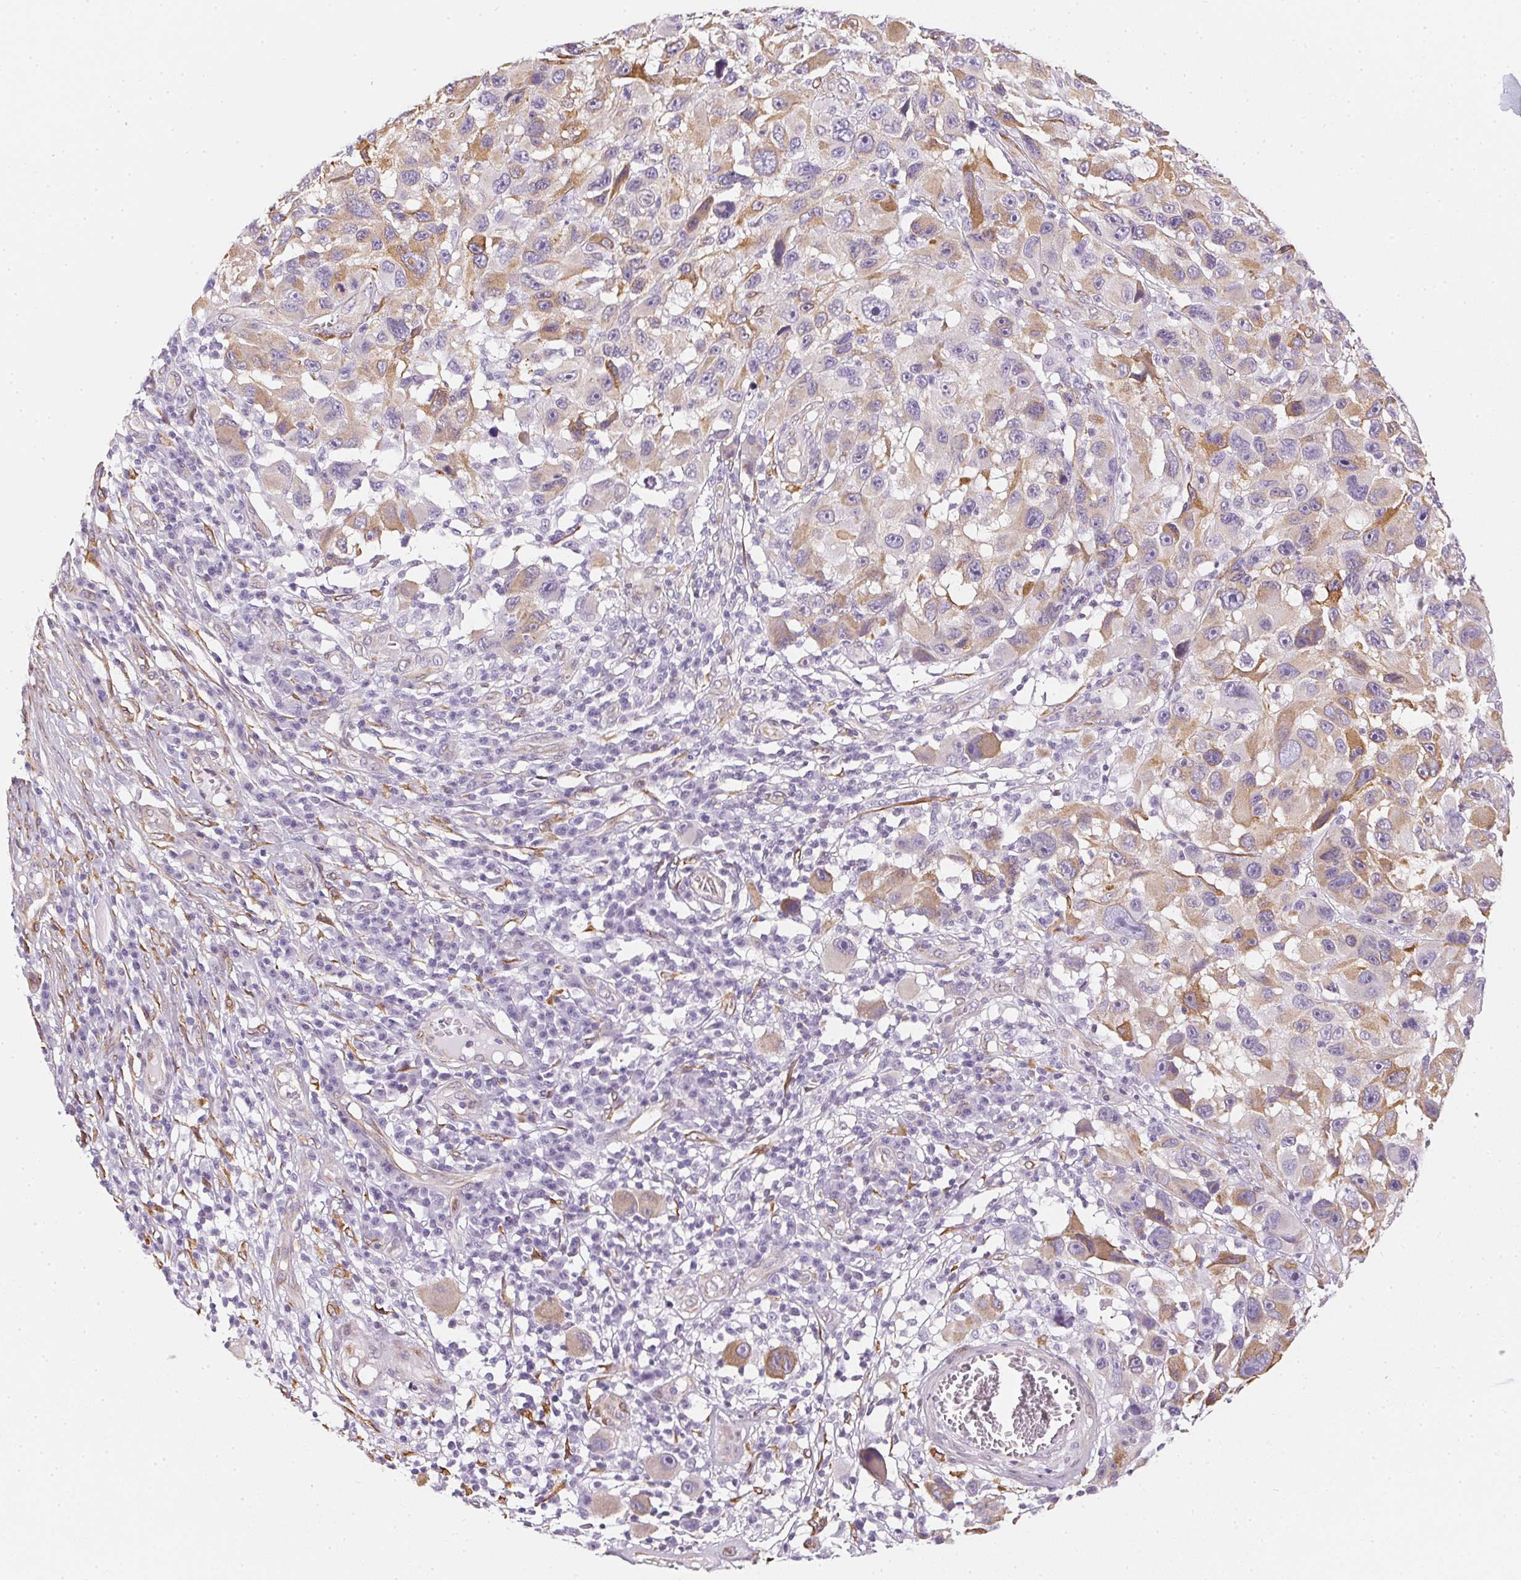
{"staining": {"intensity": "moderate", "quantity": "25%-75%", "location": "cytoplasmic/membranous"}, "tissue": "melanoma", "cell_type": "Tumor cells", "image_type": "cancer", "snomed": [{"axis": "morphology", "description": "Malignant melanoma, NOS"}, {"axis": "topography", "description": "Skin"}], "caption": "This is an image of IHC staining of malignant melanoma, which shows moderate positivity in the cytoplasmic/membranous of tumor cells.", "gene": "RSBN1", "patient": {"sex": "male", "age": 53}}